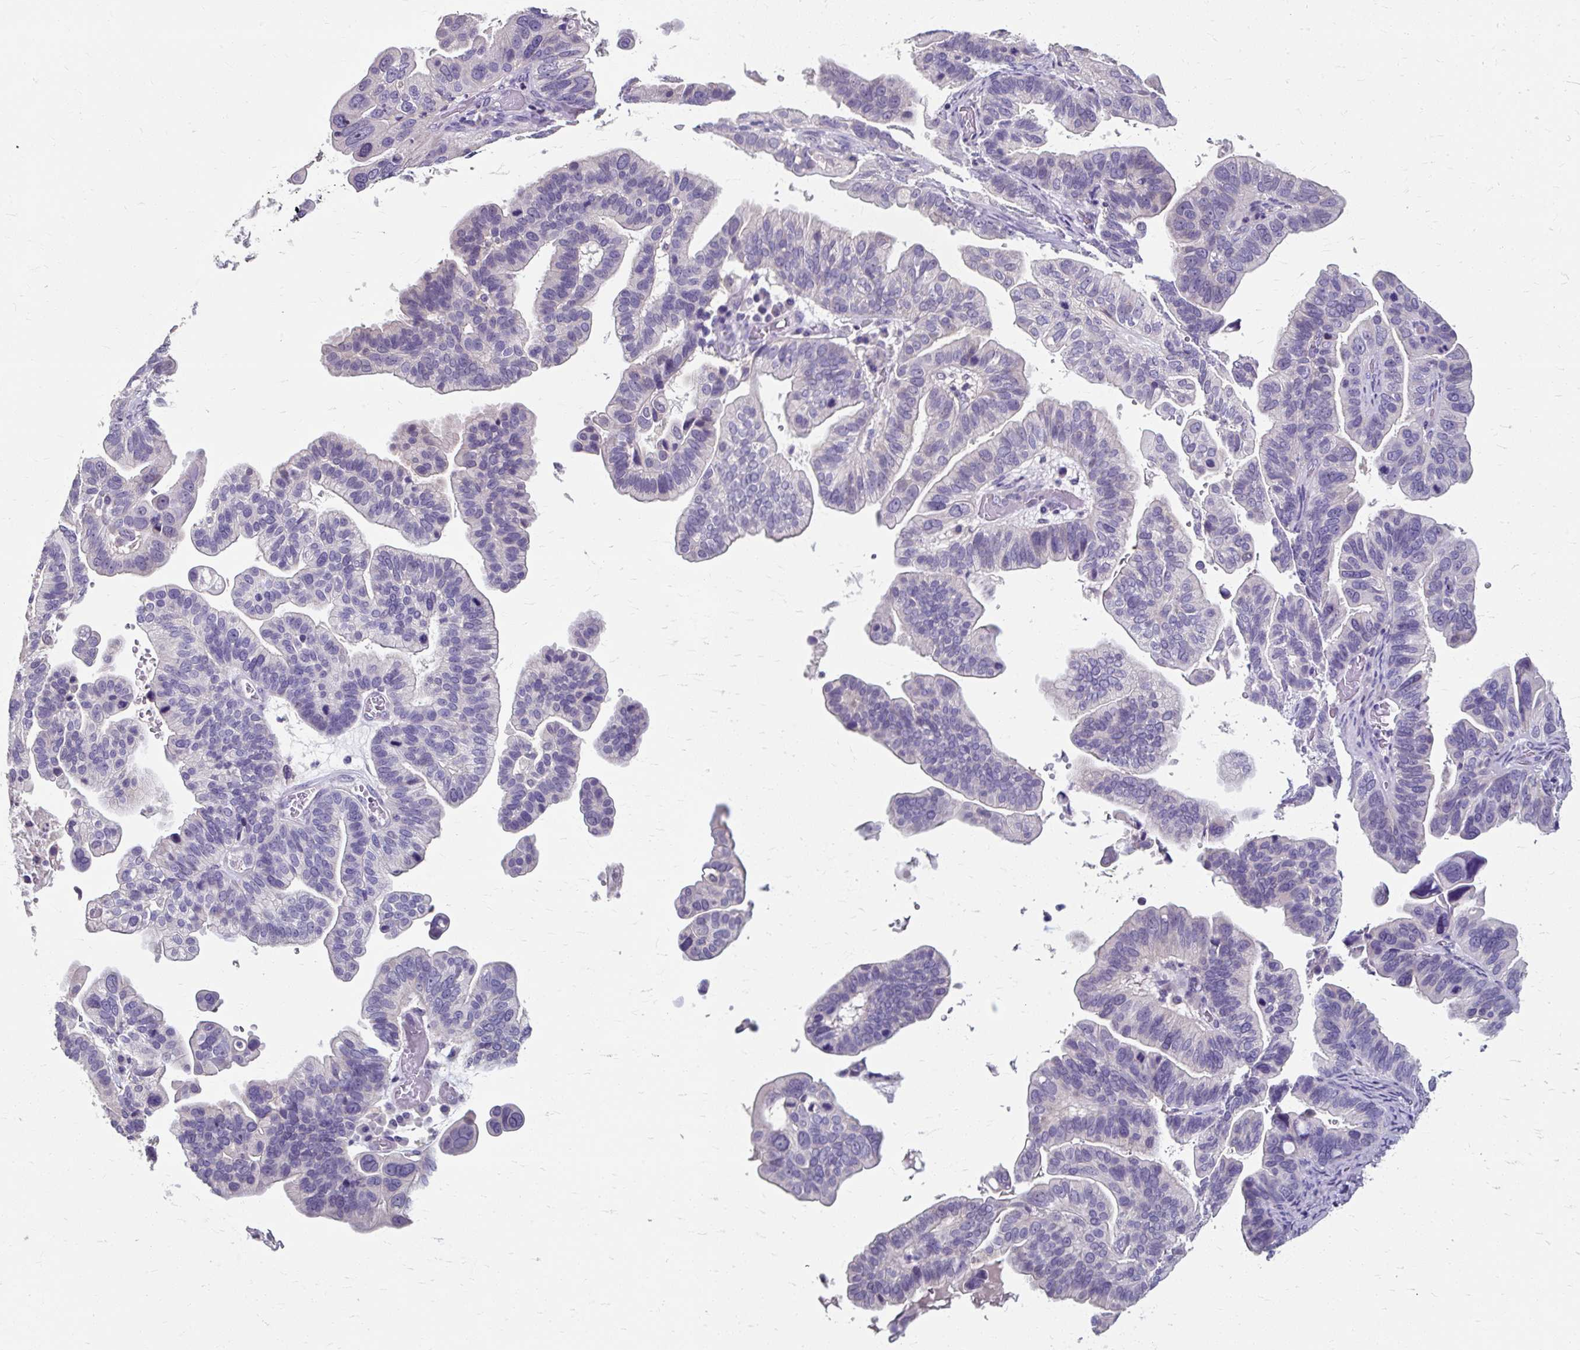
{"staining": {"intensity": "negative", "quantity": "none", "location": "none"}, "tissue": "ovarian cancer", "cell_type": "Tumor cells", "image_type": "cancer", "snomed": [{"axis": "morphology", "description": "Cystadenocarcinoma, serous, NOS"}, {"axis": "topography", "description": "Ovary"}], "caption": "This is an immunohistochemistry micrograph of human ovarian cancer. There is no staining in tumor cells.", "gene": "KLHL24", "patient": {"sex": "female", "age": 56}}